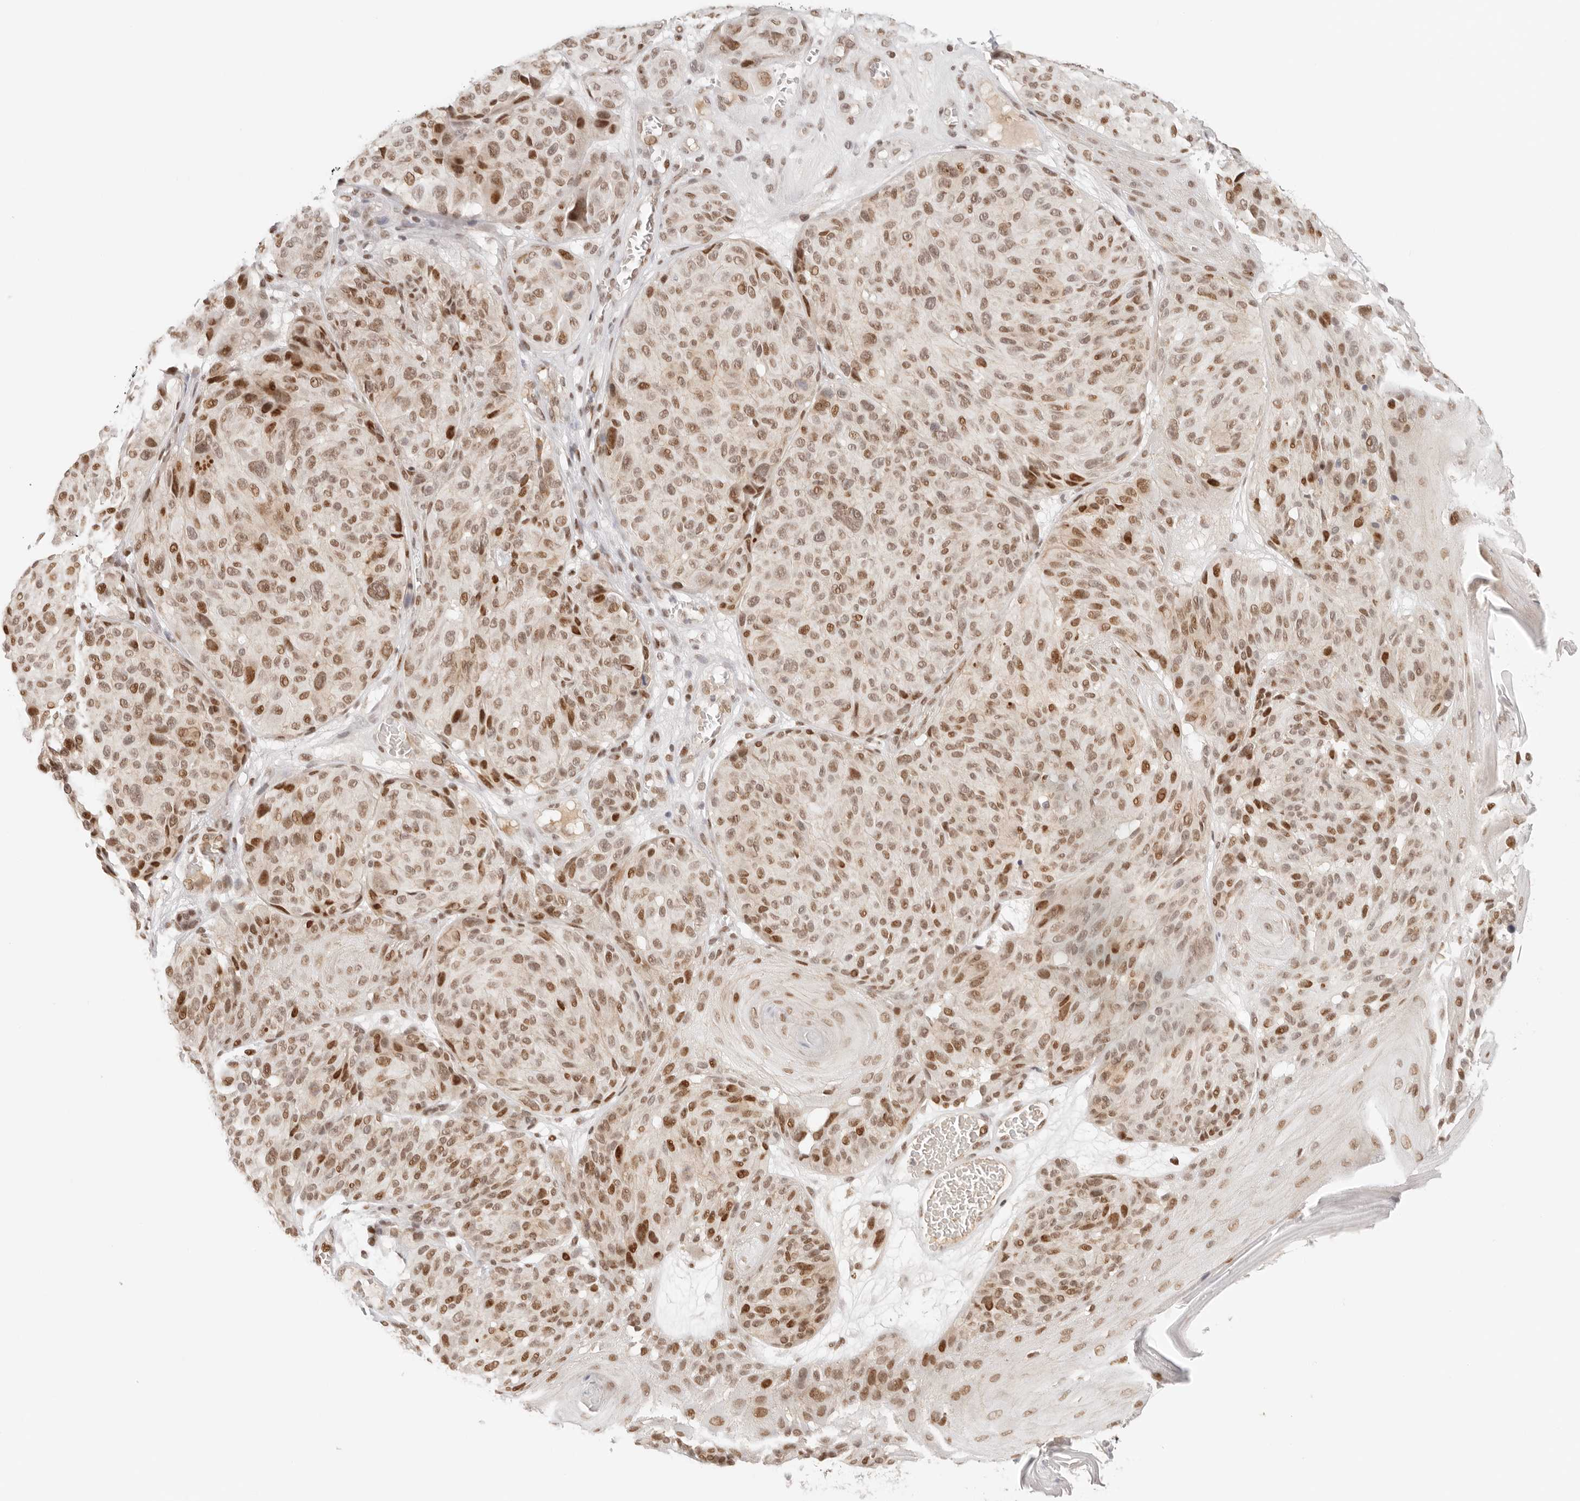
{"staining": {"intensity": "moderate", "quantity": ">75%", "location": "nuclear"}, "tissue": "melanoma", "cell_type": "Tumor cells", "image_type": "cancer", "snomed": [{"axis": "morphology", "description": "Malignant melanoma, NOS"}, {"axis": "topography", "description": "Skin"}], "caption": "Brown immunohistochemical staining in malignant melanoma shows moderate nuclear staining in about >75% of tumor cells. Nuclei are stained in blue.", "gene": "HOXC5", "patient": {"sex": "male", "age": 83}}